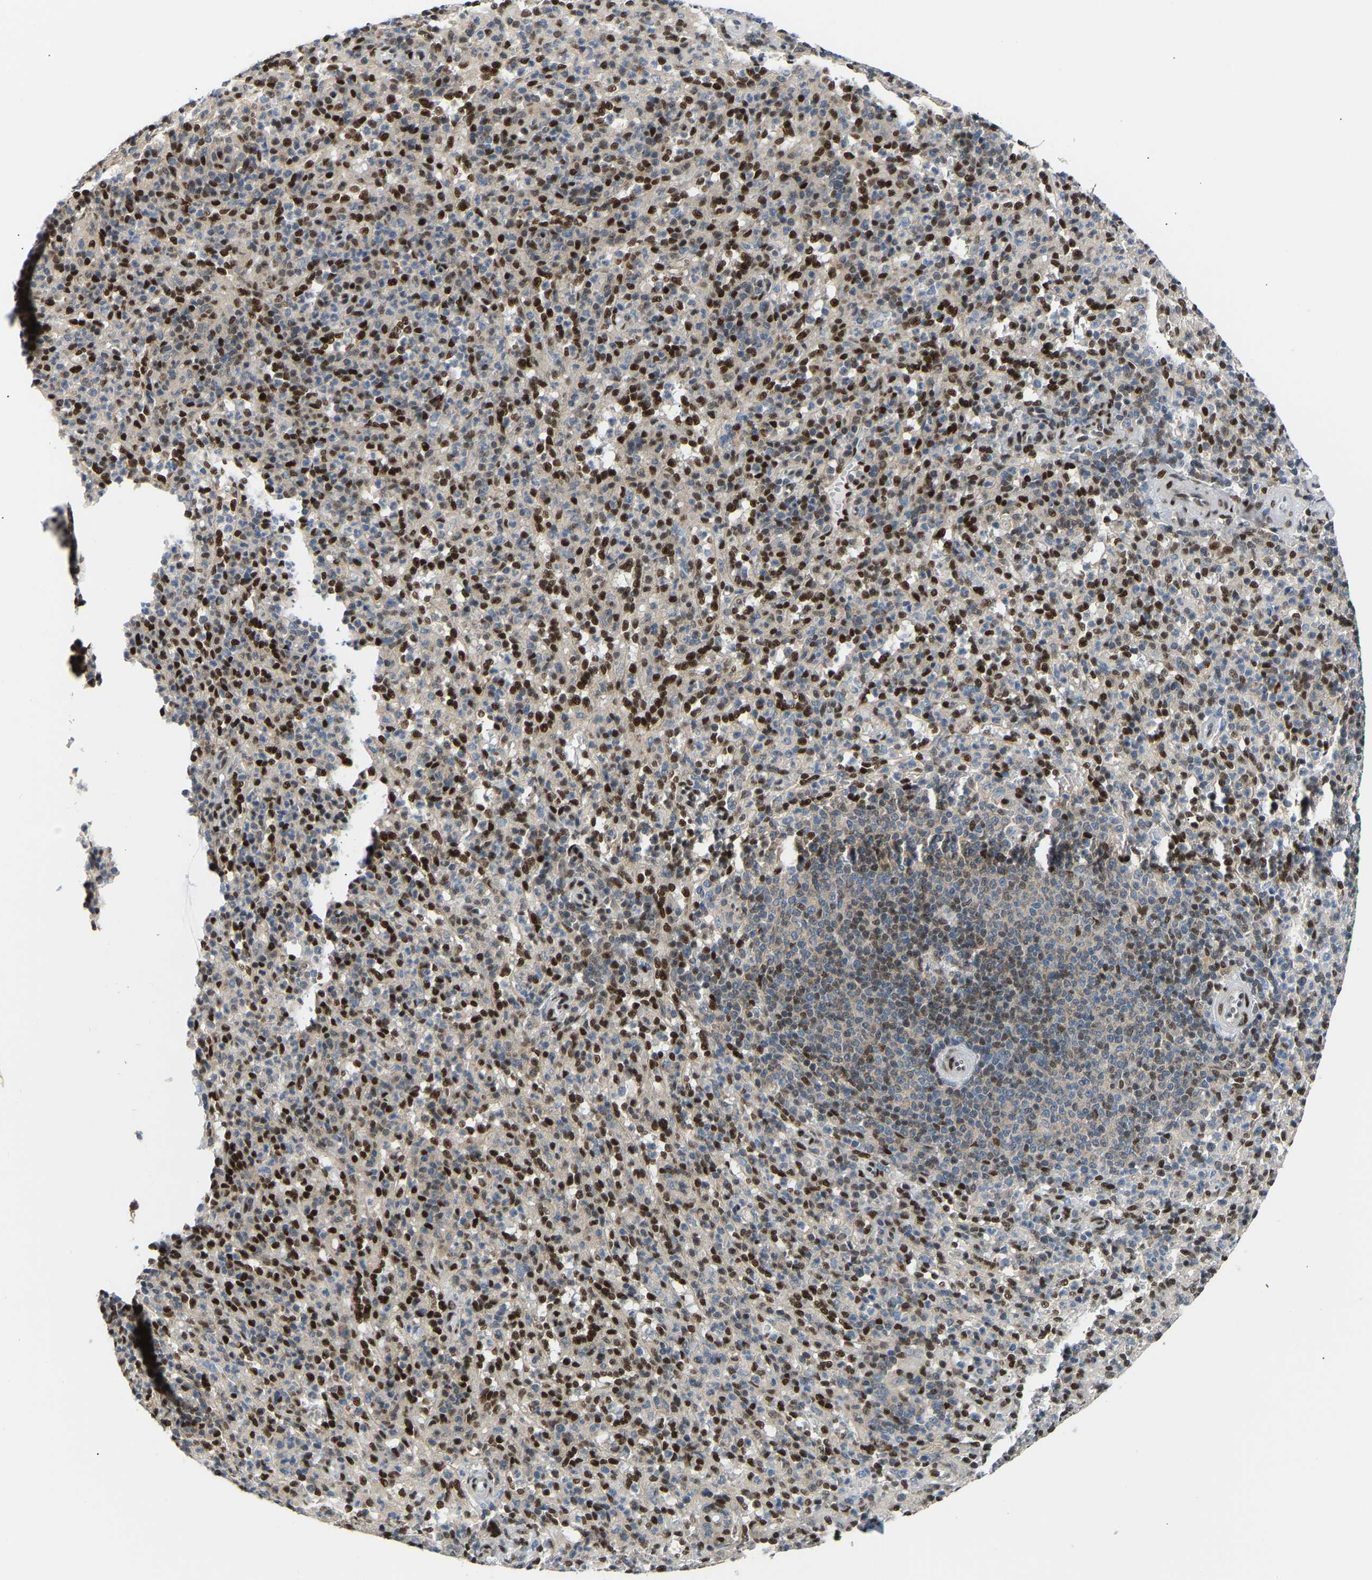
{"staining": {"intensity": "moderate", "quantity": "25%-75%", "location": "nuclear"}, "tissue": "spleen", "cell_type": "Cells in red pulp", "image_type": "normal", "snomed": [{"axis": "morphology", "description": "Normal tissue, NOS"}, {"axis": "topography", "description": "Spleen"}], "caption": "A brown stain labels moderate nuclear expression of a protein in cells in red pulp of benign spleen. The protein is stained brown, and the nuclei are stained in blue (DAB (3,3'-diaminobenzidine) IHC with brightfield microscopy, high magnification).", "gene": "SSBP2", "patient": {"sex": "male", "age": 36}}